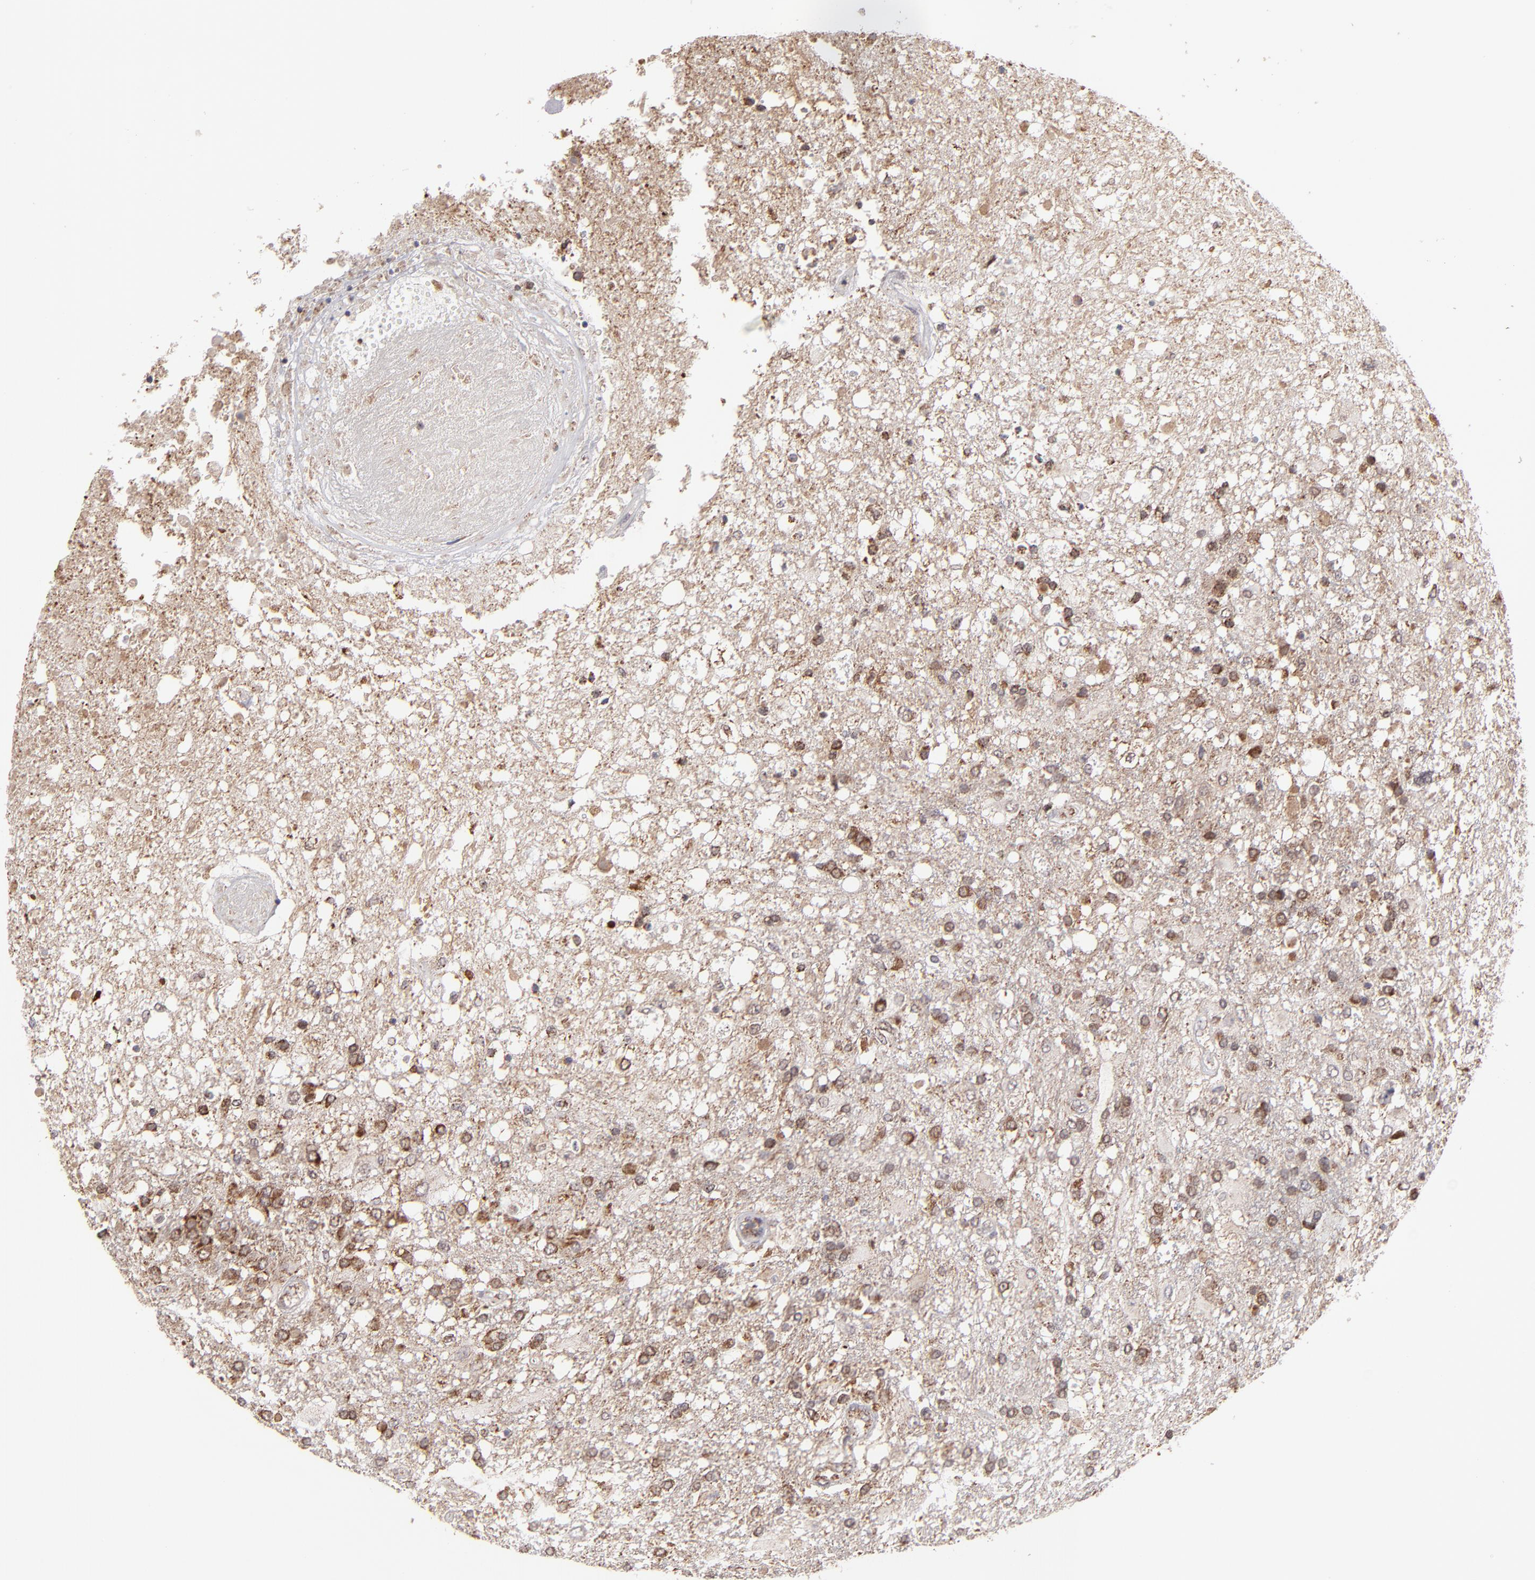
{"staining": {"intensity": "moderate", "quantity": ">75%", "location": "cytoplasmic/membranous"}, "tissue": "glioma", "cell_type": "Tumor cells", "image_type": "cancer", "snomed": [{"axis": "morphology", "description": "Glioma, malignant, High grade"}, {"axis": "topography", "description": "Cerebral cortex"}], "caption": "DAB (3,3'-diaminobenzidine) immunohistochemical staining of glioma reveals moderate cytoplasmic/membranous protein staining in about >75% of tumor cells. The staining is performed using DAB brown chromogen to label protein expression. The nuclei are counter-stained blue using hematoxylin.", "gene": "SLC15A1", "patient": {"sex": "male", "age": 79}}